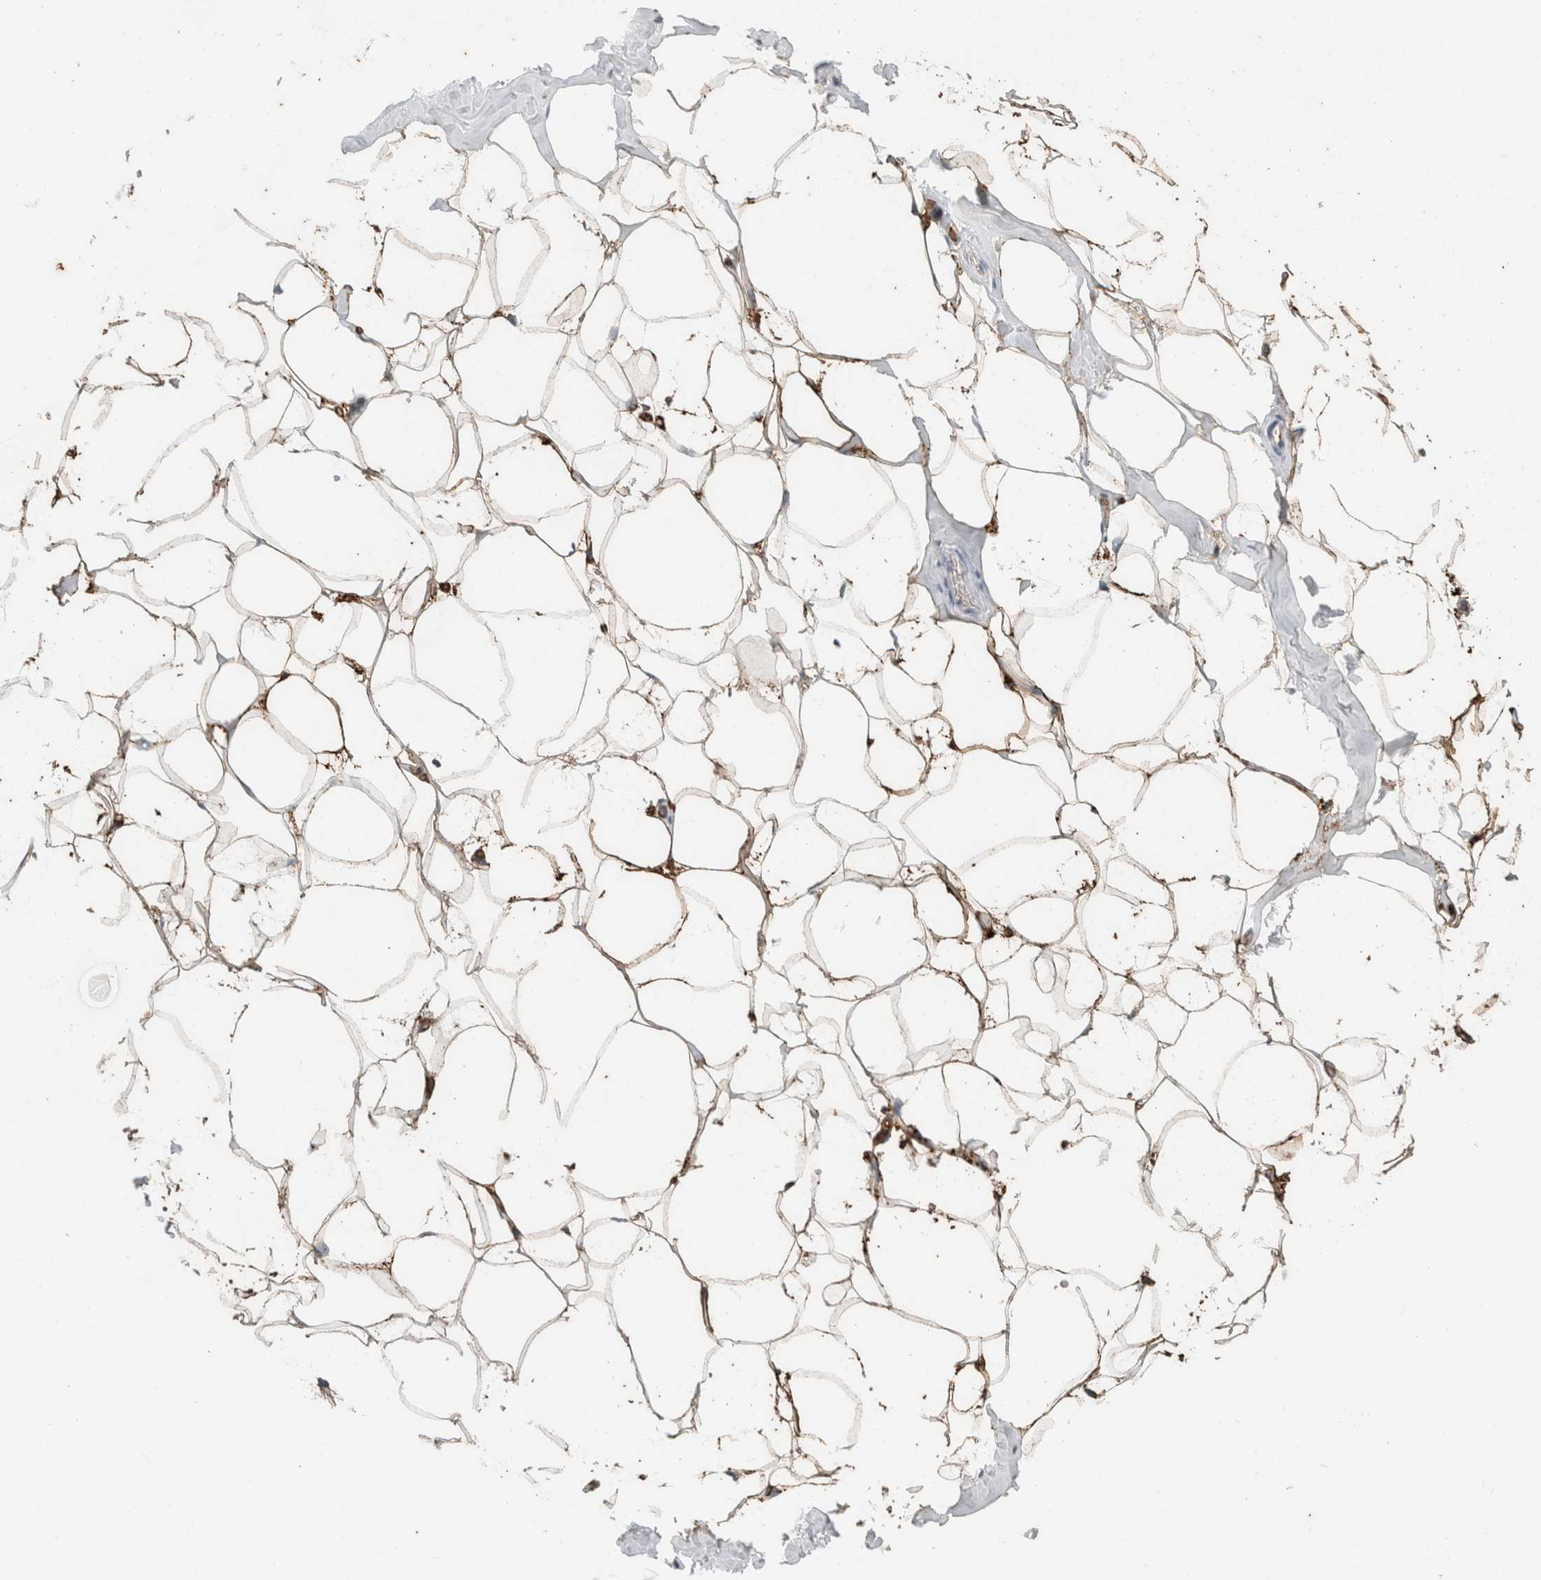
{"staining": {"intensity": "strong", "quantity": ">75%", "location": "cytoplasmic/membranous"}, "tissue": "adipose tissue", "cell_type": "Adipocytes", "image_type": "normal", "snomed": [{"axis": "morphology", "description": "Normal tissue, NOS"}, {"axis": "morphology", "description": "Fibrosis, NOS"}, {"axis": "topography", "description": "Breast"}, {"axis": "topography", "description": "Adipose tissue"}], "caption": "Adipocytes display strong cytoplasmic/membranous staining in about >75% of cells in normal adipose tissue. The protein is shown in brown color, while the nuclei are stained blue.", "gene": "CD36", "patient": {"sex": "female", "age": 39}}